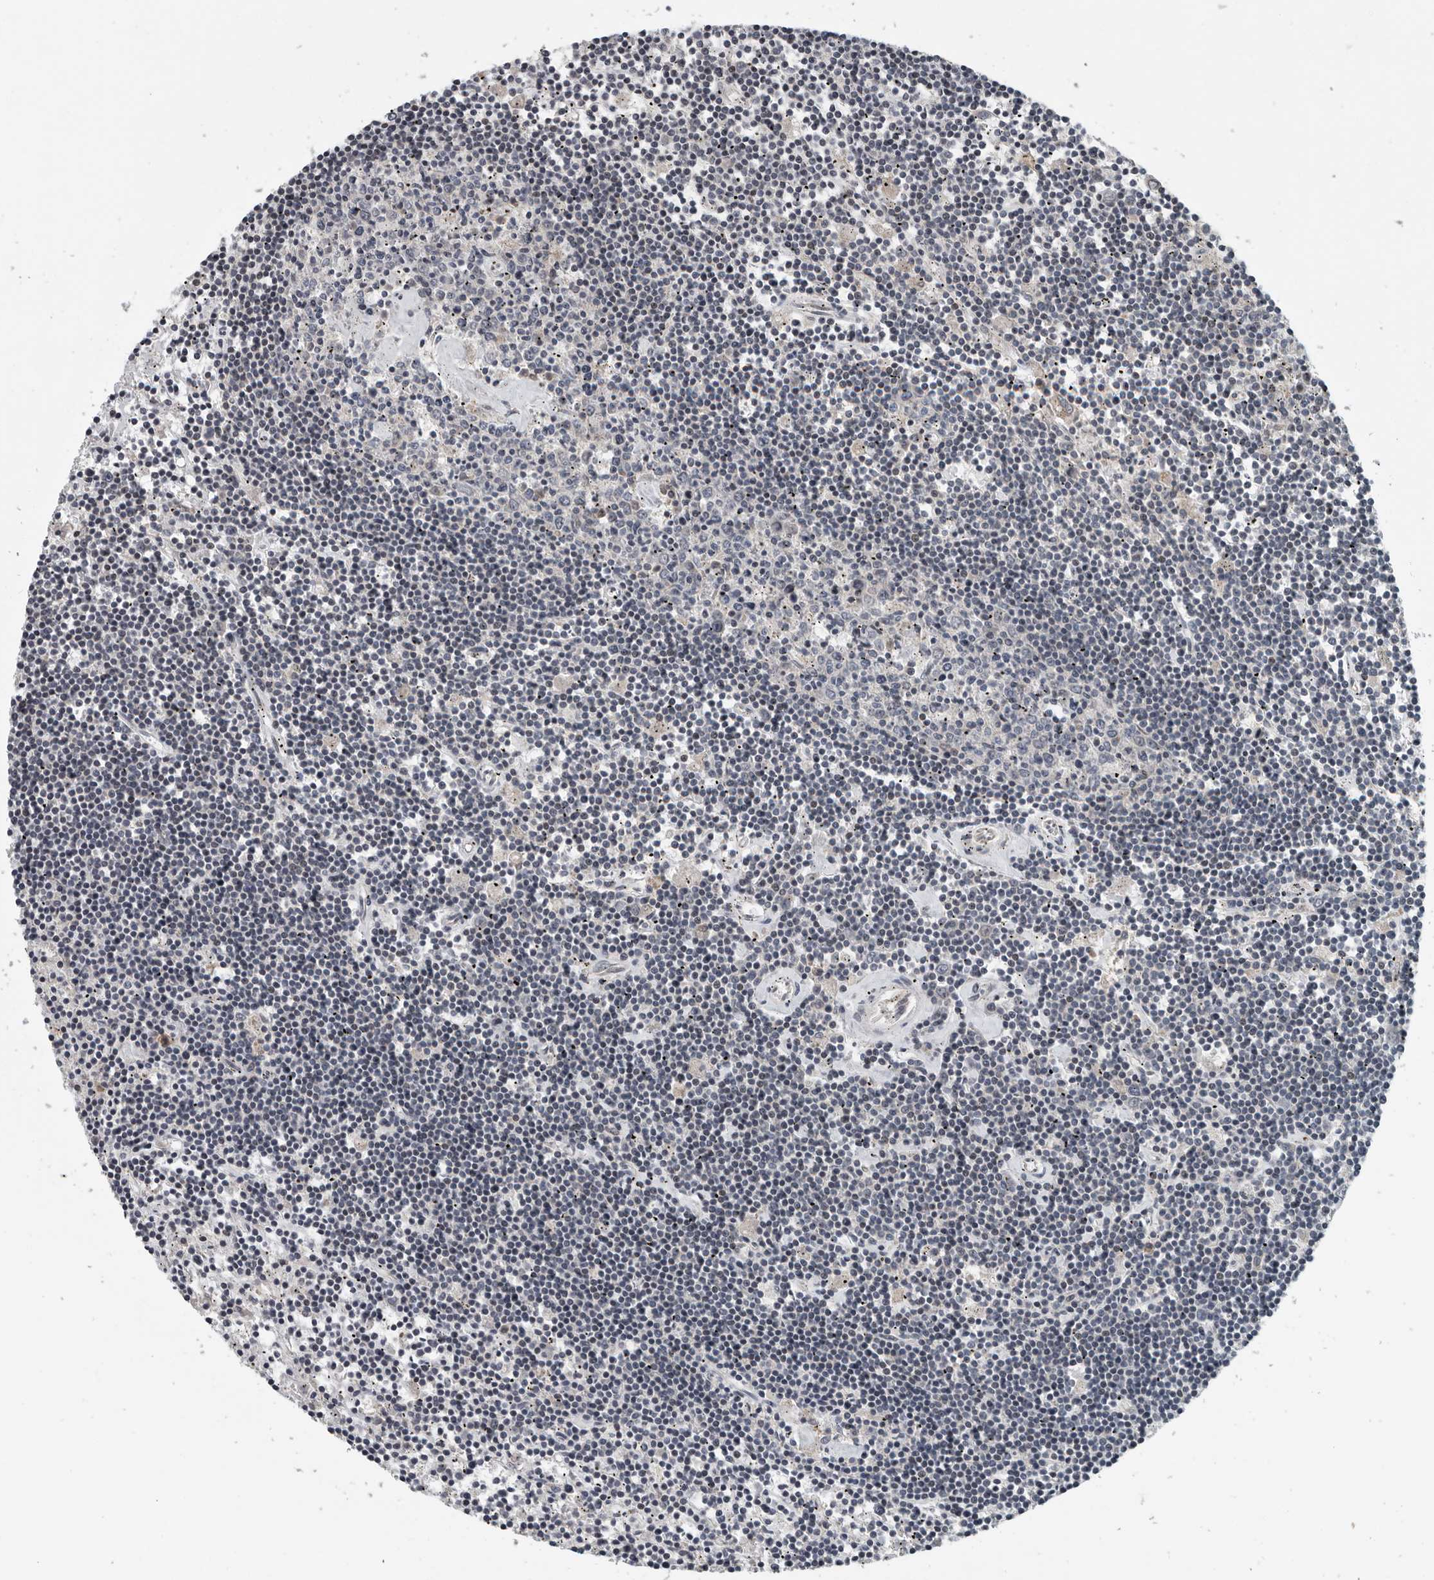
{"staining": {"intensity": "negative", "quantity": "none", "location": "none"}, "tissue": "lymphoma", "cell_type": "Tumor cells", "image_type": "cancer", "snomed": [{"axis": "morphology", "description": "Malignant lymphoma, non-Hodgkin's type, Low grade"}, {"axis": "topography", "description": "Spleen"}], "caption": "A photomicrograph of low-grade malignant lymphoma, non-Hodgkin's type stained for a protein reveals no brown staining in tumor cells. (DAB immunohistochemistry (IHC), high magnification).", "gene": "TMEM199", "patient": {"sex": "male", "age": 76}}